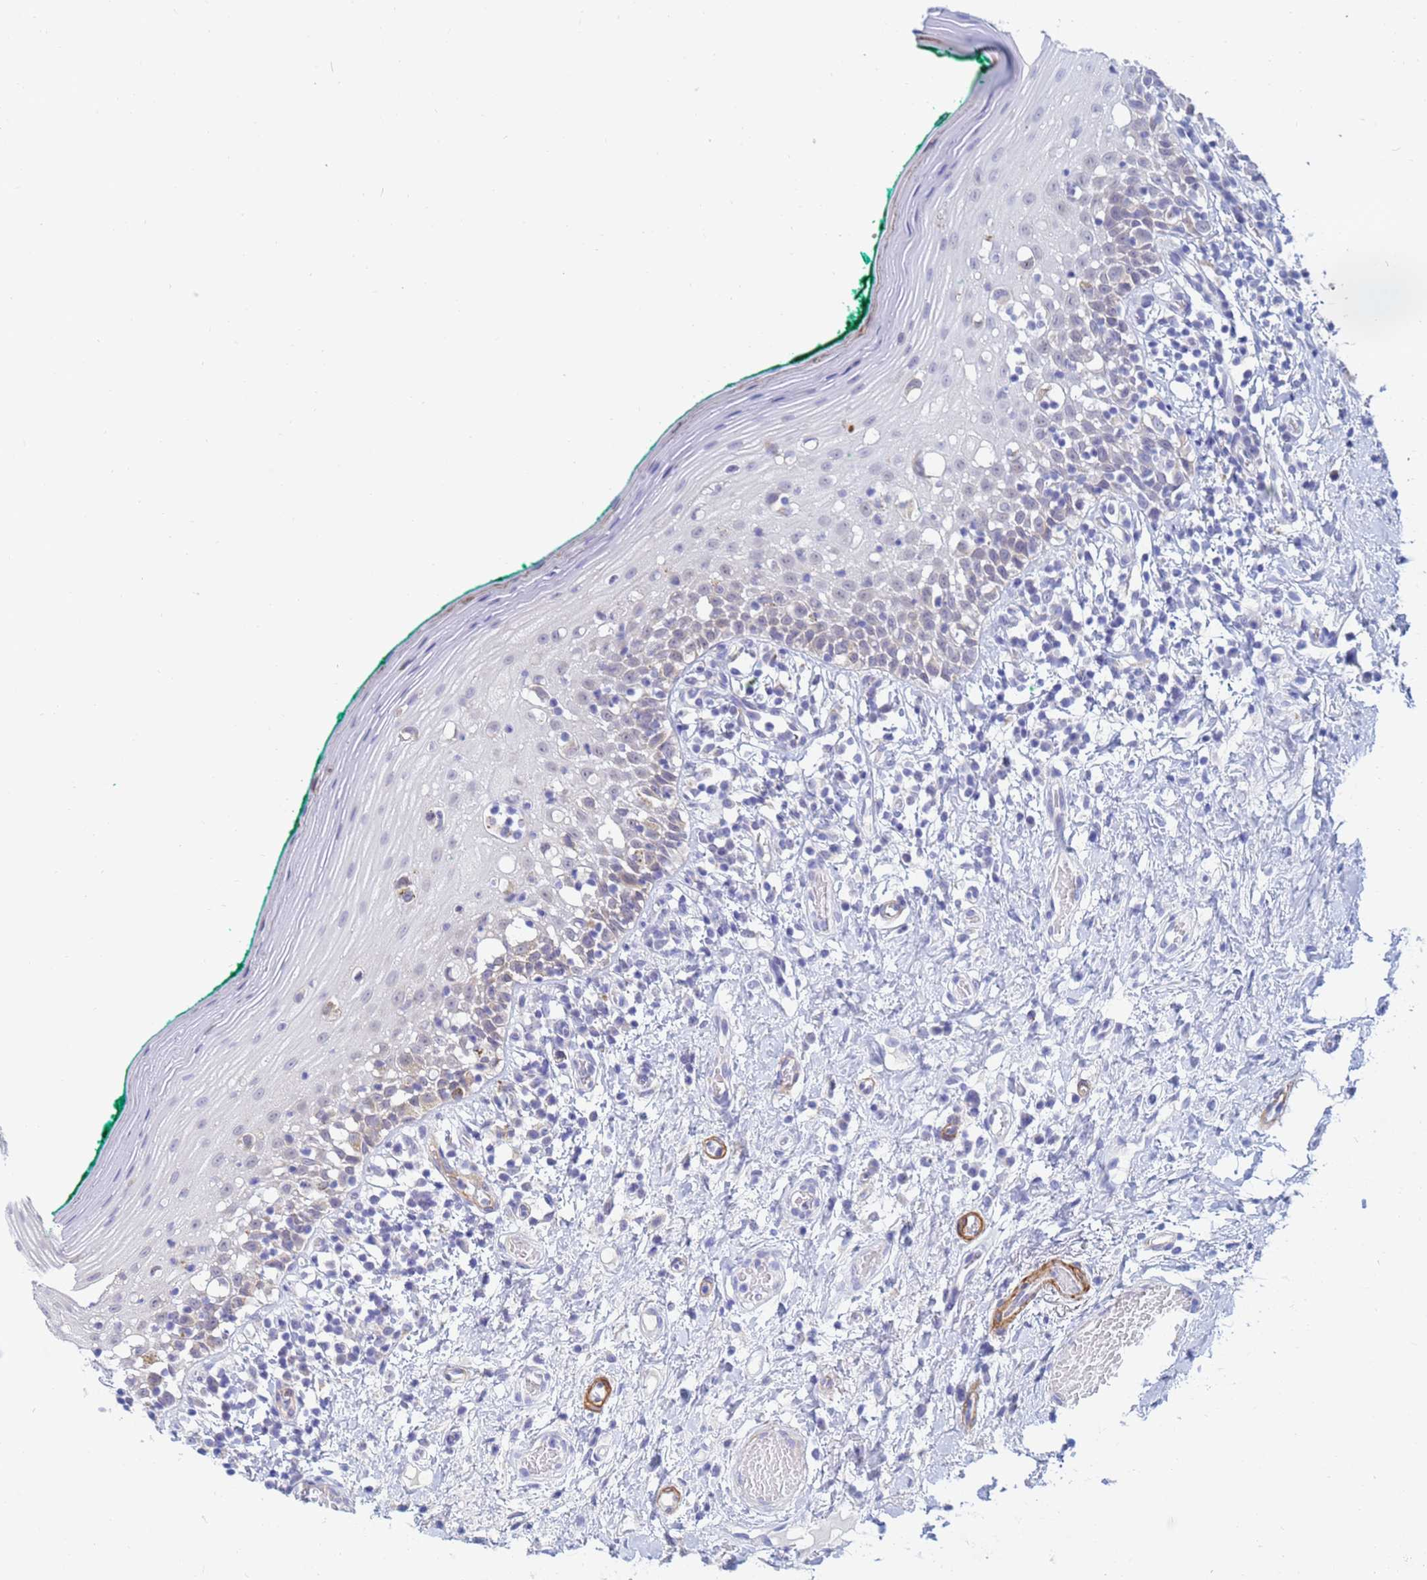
{"staining": {"intensity": "moderate", "quantity": "25%-75%", "location": "cytoplasmic/membranous,nuclear"}, "tissue": "oral mucosa", "cell_type": "Squamous epithelial cells", "image_type": "normal", "snomed": [{"axis": "morphology", "description": "Normal tissue, NOS"}, {"axis": "topography", "description": "Oral tissue"}], "caption": "Immunohistochemical staining of normal oral mucosa demonstrates 25%-75% levels of moderate cytoplasmic/membranous,nuclear protein expression in about 25%-75% of squamous epithelial cells.", "gene": "SDR39U1", "patient": {"sex": "female", "age": 83}}